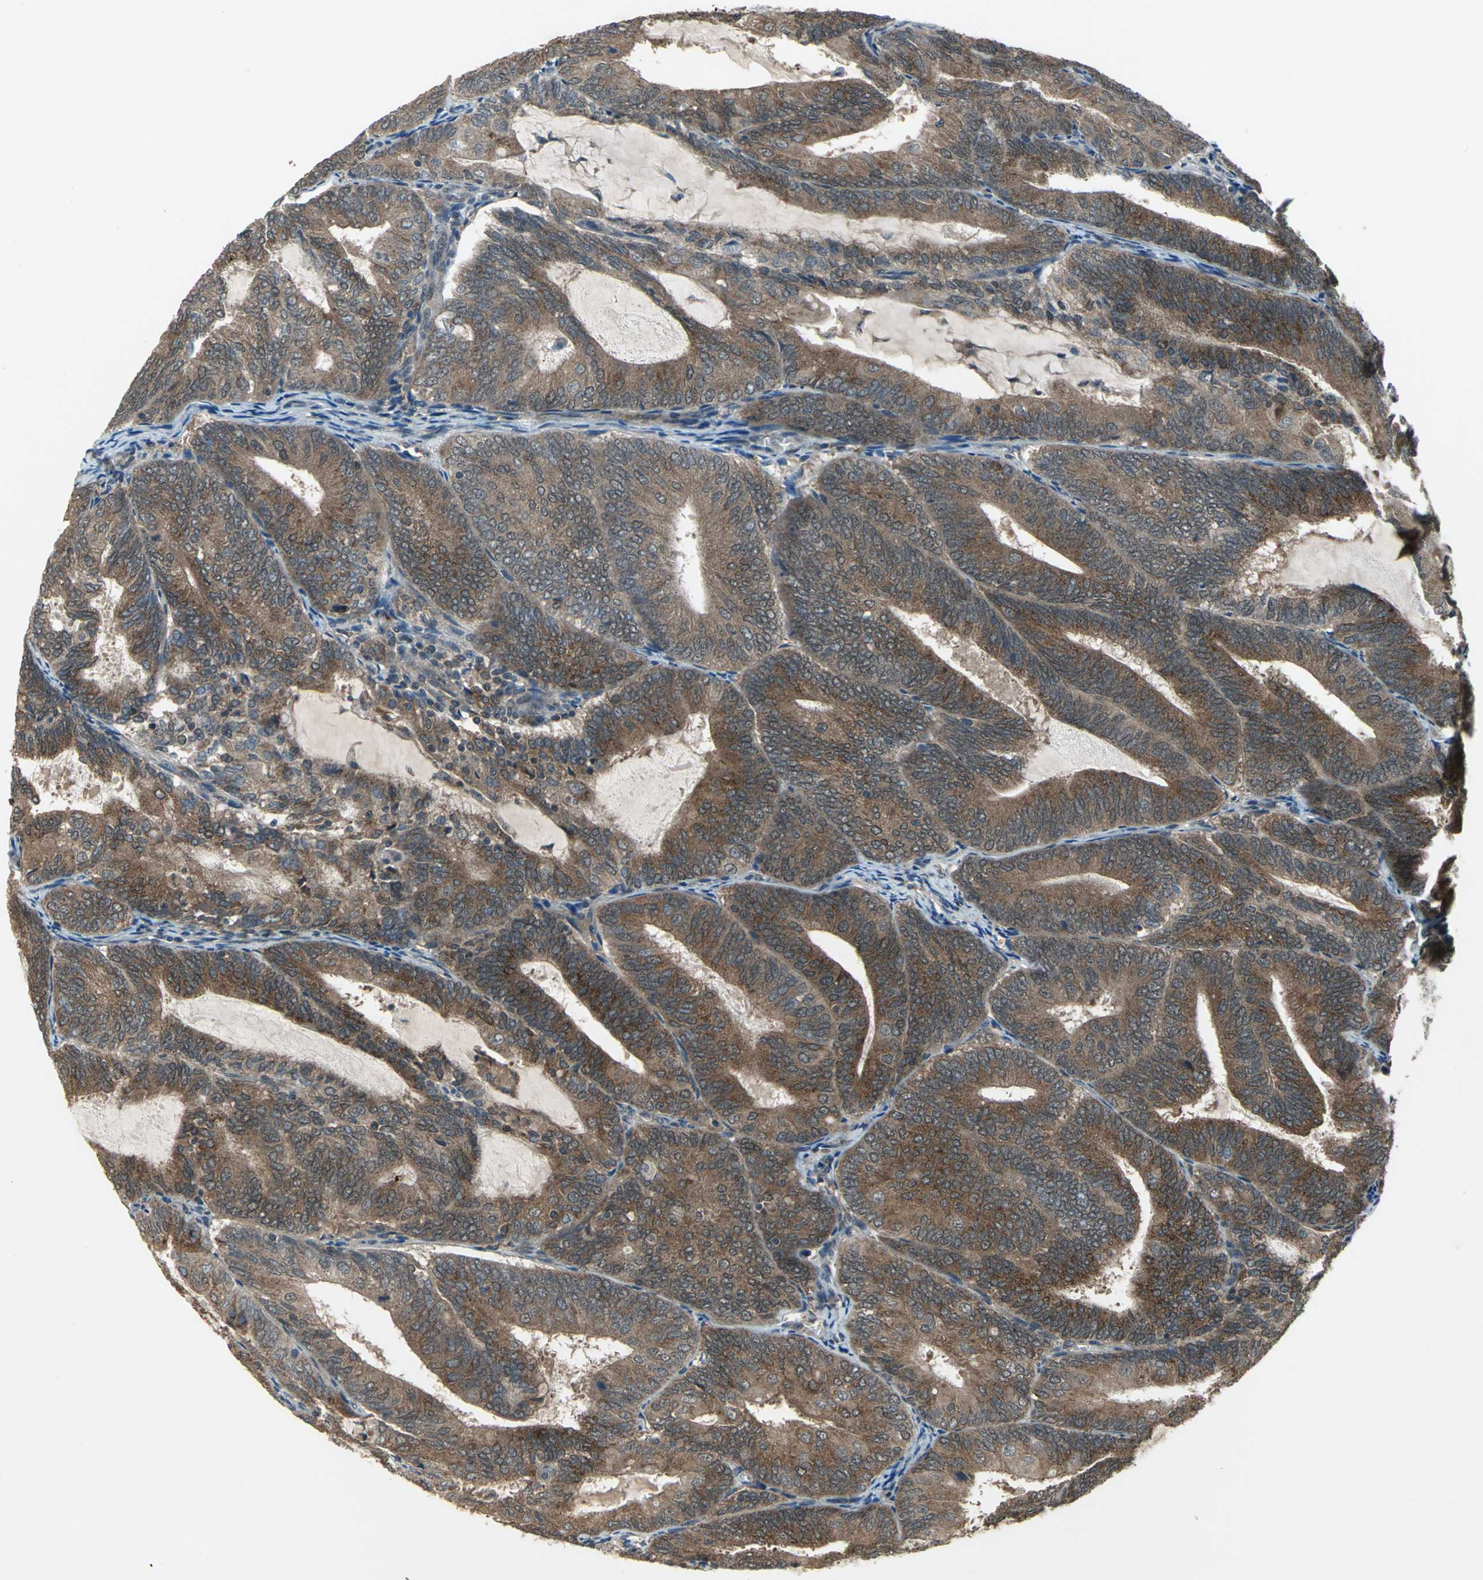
{"staining": {"intensity": "moderate", "quantity": ">75%", "location": "cytoplasmic/membranous"}, "tissue": "endometrial cancer", "cell_type": "Tumor cells", "image_type": "cancer", "snomed": [{"axis": "morphology", "description": "Adenocarcinoma, NOS"}, {"axis": "topography", "description": "Endometrium"}], "caption": "Adenocarcinoma (endometrial) was stained to show a protein in brown. There is medium levels of moderate cytoplasmic/membranous expression in about >75% of tumor cells. Nuclei are stained in blue.", "gene": "NFKBIE", "patient": {"sex": "female", "age": 81}}